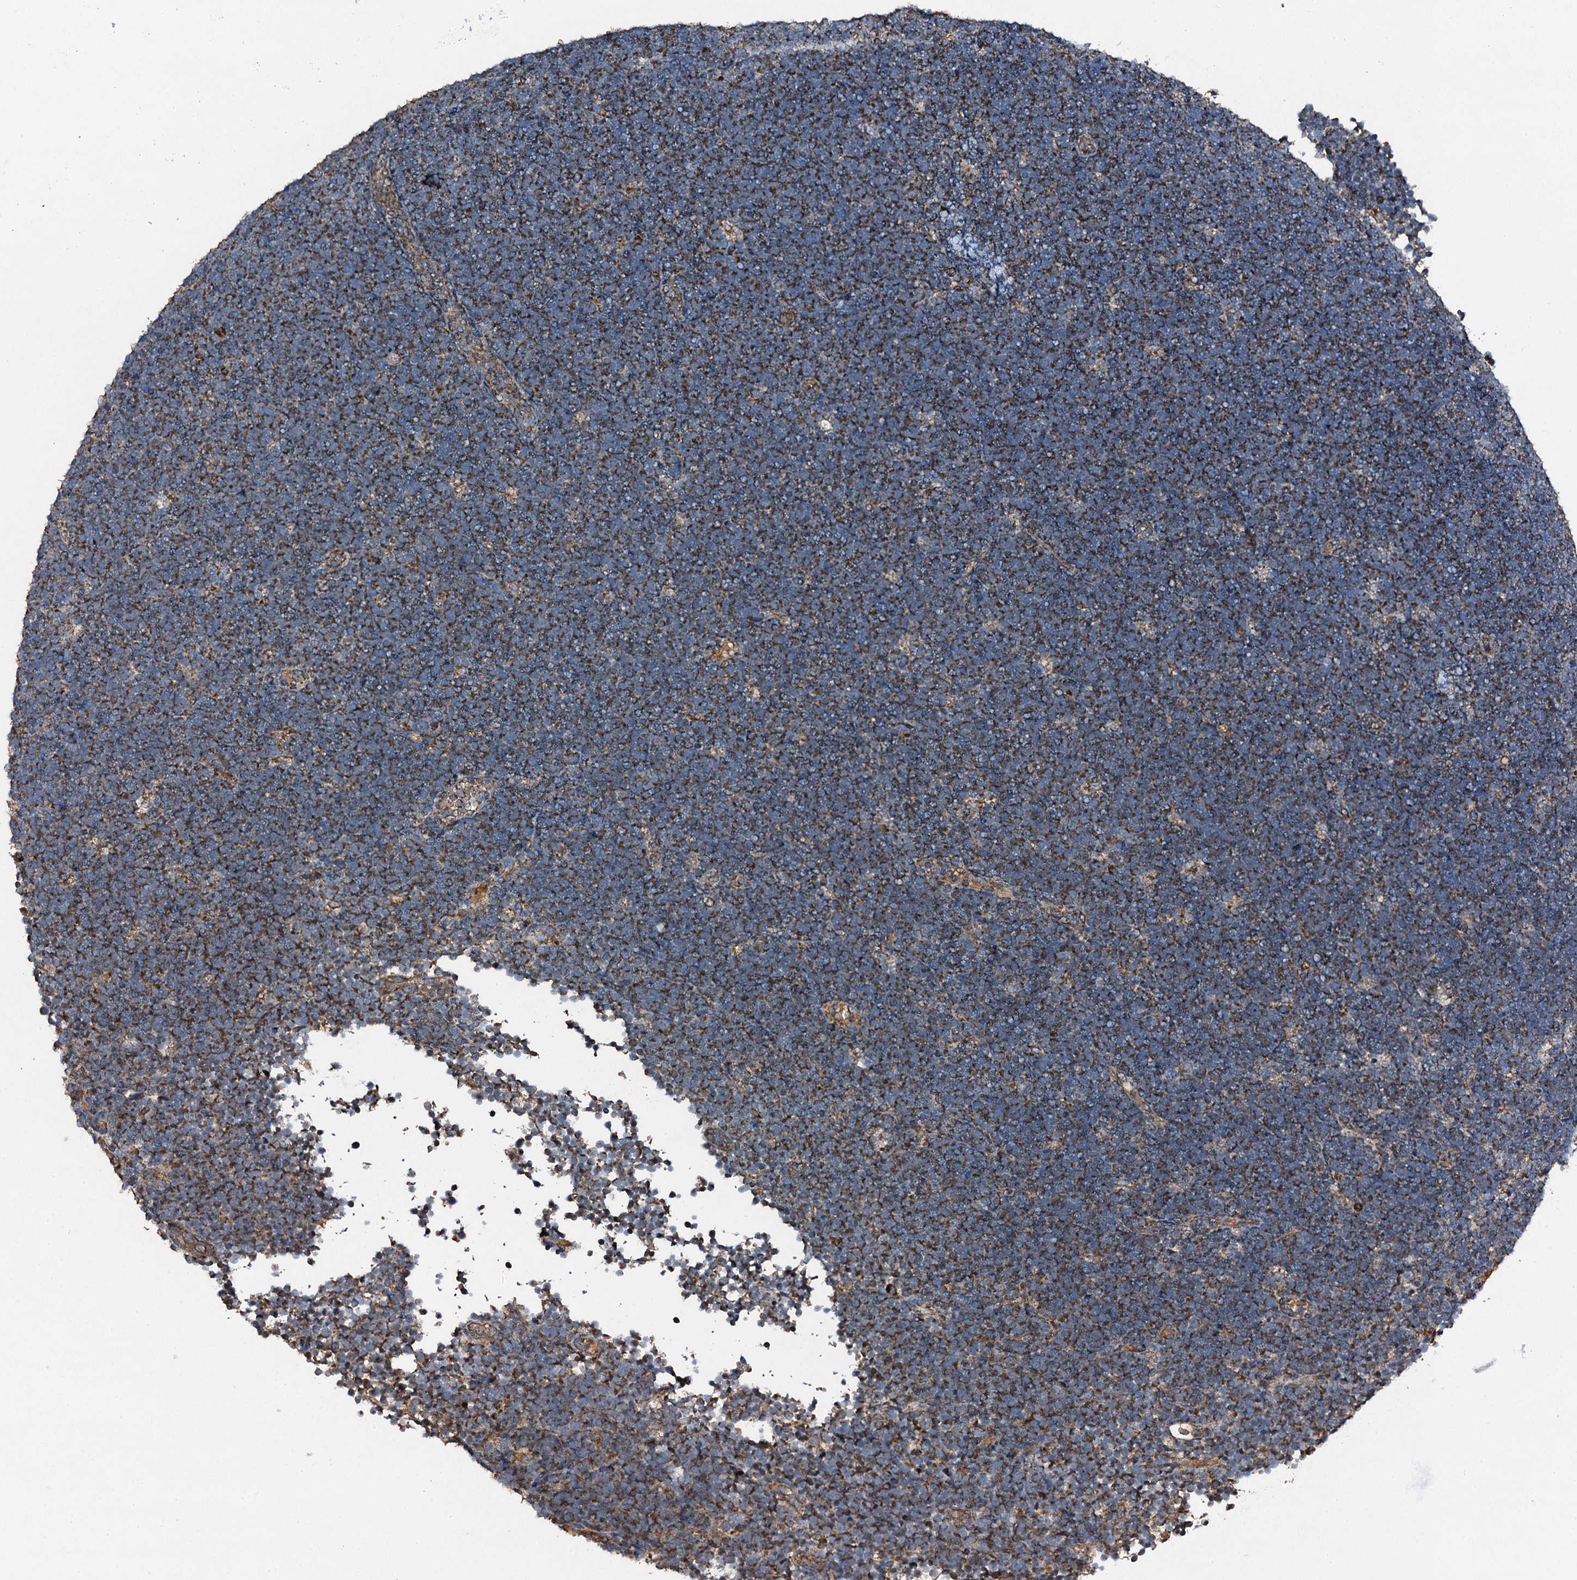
{"staining": {"intensity": "strong", "quantity": "25%-75%", "location": "cytoplasmic/membranous"}, "tissue": "lymphoma", "cell_type": "Tumor cells", "image_type": "cancer", "snomed": [{"axis": "morphology", "description": "Malignant lymphoma, non-Hodgkin's type, High grade"}, {"axis": "topography", "description": "Lymph node"}], "caption": "Human malignant lymphoma, non-Hodgkin's type (high-grade) stained for a protein (brown) exhibits strong cytoplasmic/membranous positive expression in about 25%-75% of tumor cells.", "gene": "NDUFA13", "patient": {"sex": "male", "age": 13}}